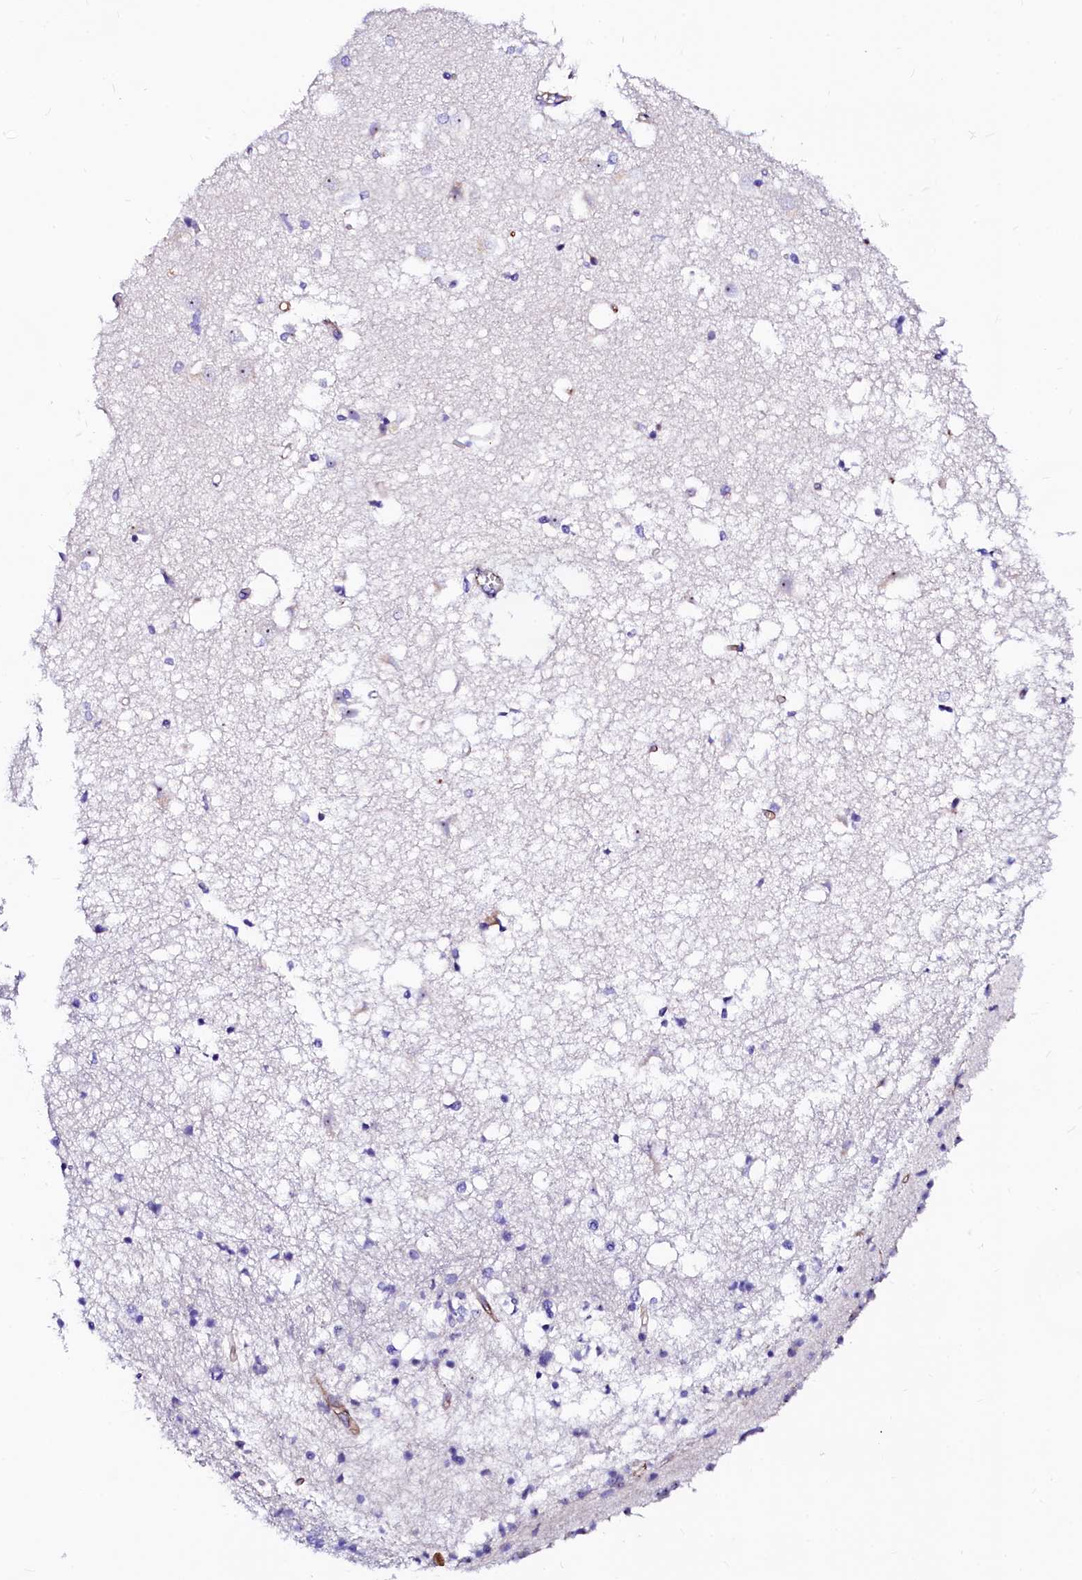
{"staining": {"intensity": "negative", "quantity": "none", "location": "none"}, "tissue": "caudate", "cell_type": "Glial cells", "image_type": "normal", "snomed": [{"axis": "morphology", "description": "Normal tissue, NOS"}, {"axis": "topography", "description": "Lateral ventricle wall"}], "caption": "An image of caudate stained for a protein shows no brown staining in glial cells. (Immunohistochemistry (ihc), brightfield microscopy, high magnification).", "gene": "SFR1", "patient": {"sex": "male", "age": 45}}